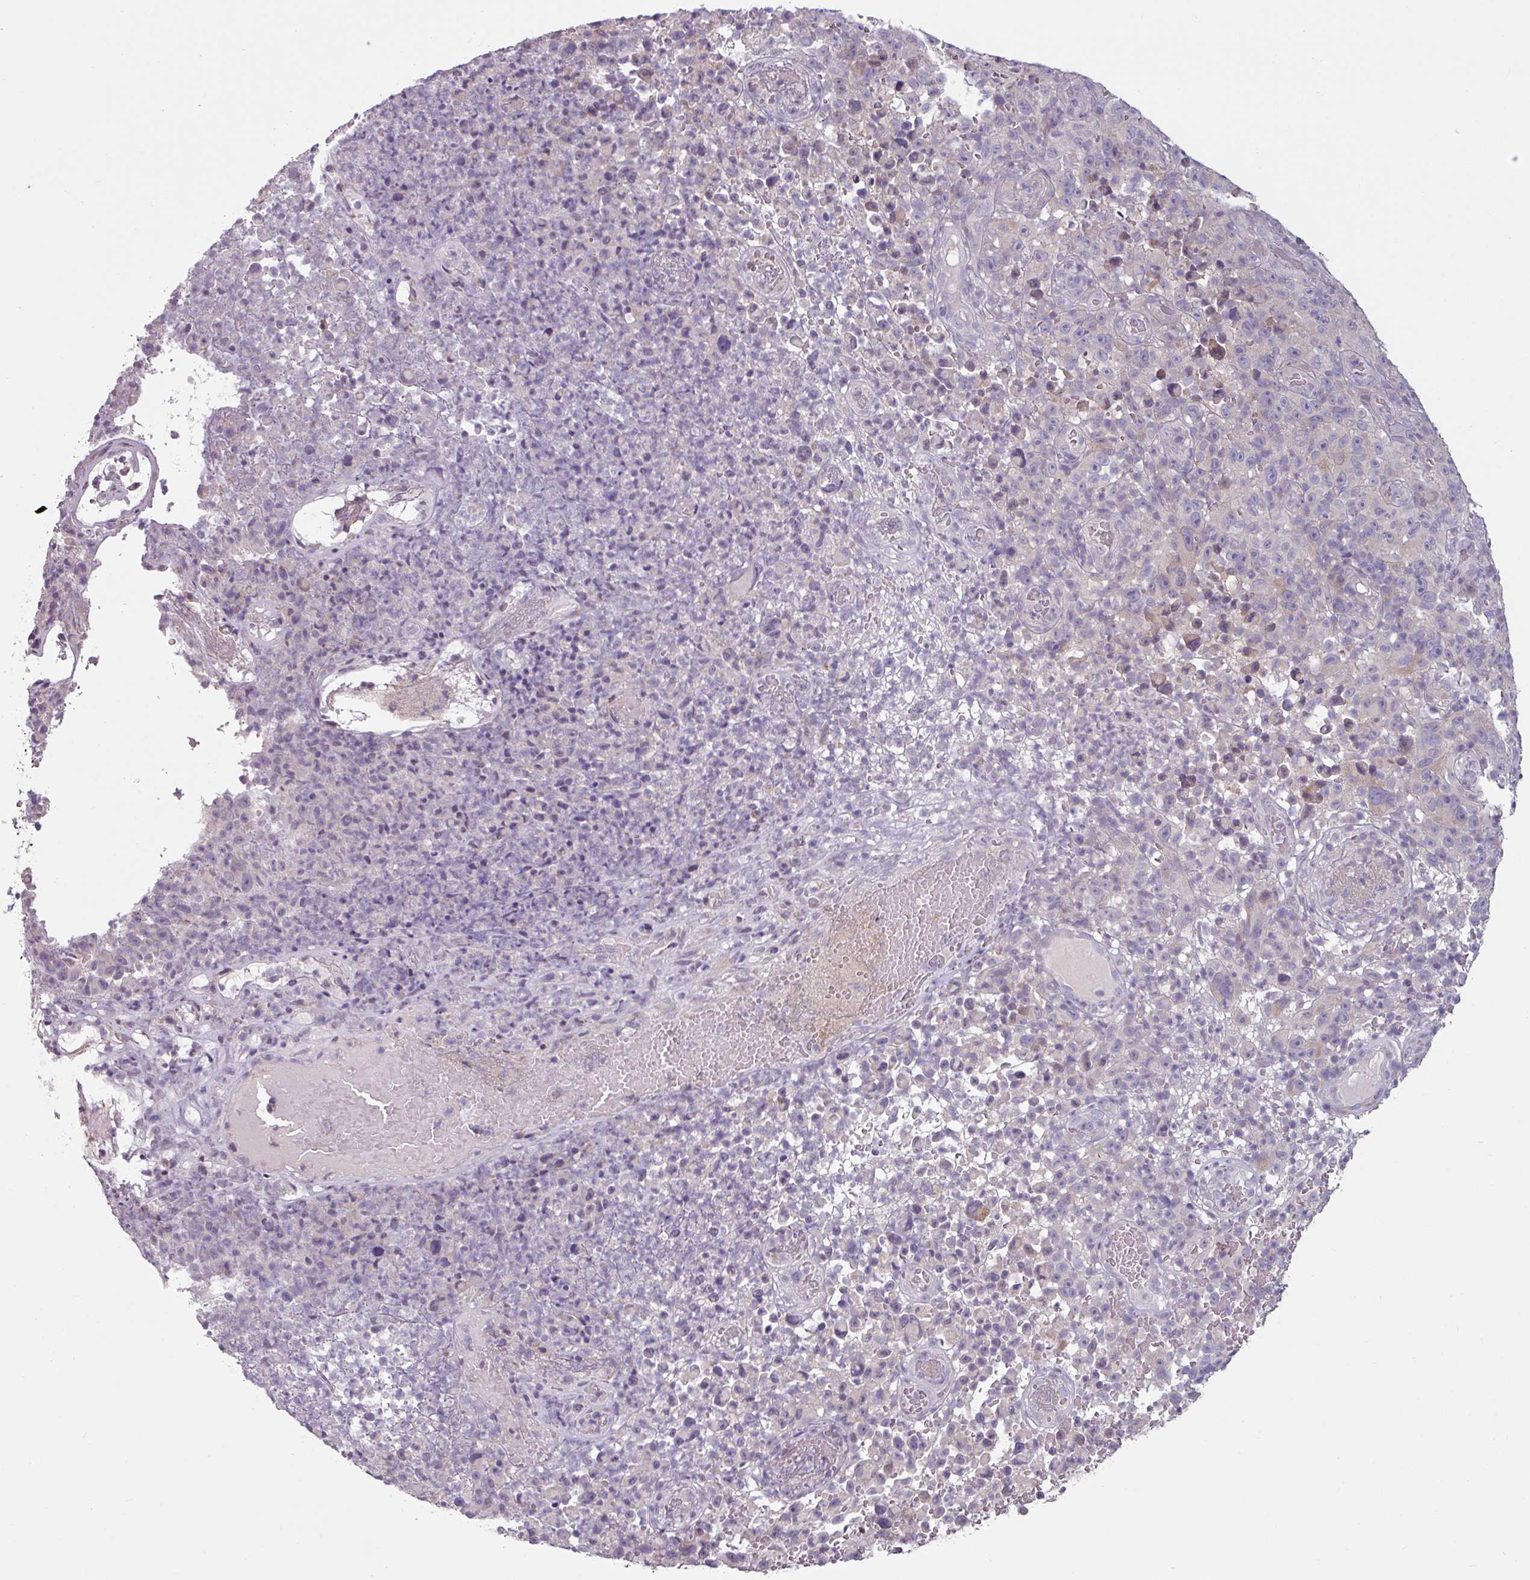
{"staining": {"intensity": "negative", "quantity": "none", "location": "none"}, "tissue": "melanoma", "cell_type": "Tumor cells", "image_type": "cancer", "snomed": [{"axis": "morphology", "description": "Malignant melanoma, NOS"}, {"axis": "topography", "description": "Skin"}], "caption": "Malignant melanoma was stained to show a protein in brown. There is no significant positivity in tumor cells.", "gene": "MTMR14", "patient": {"sex": "female", "age": 82}}